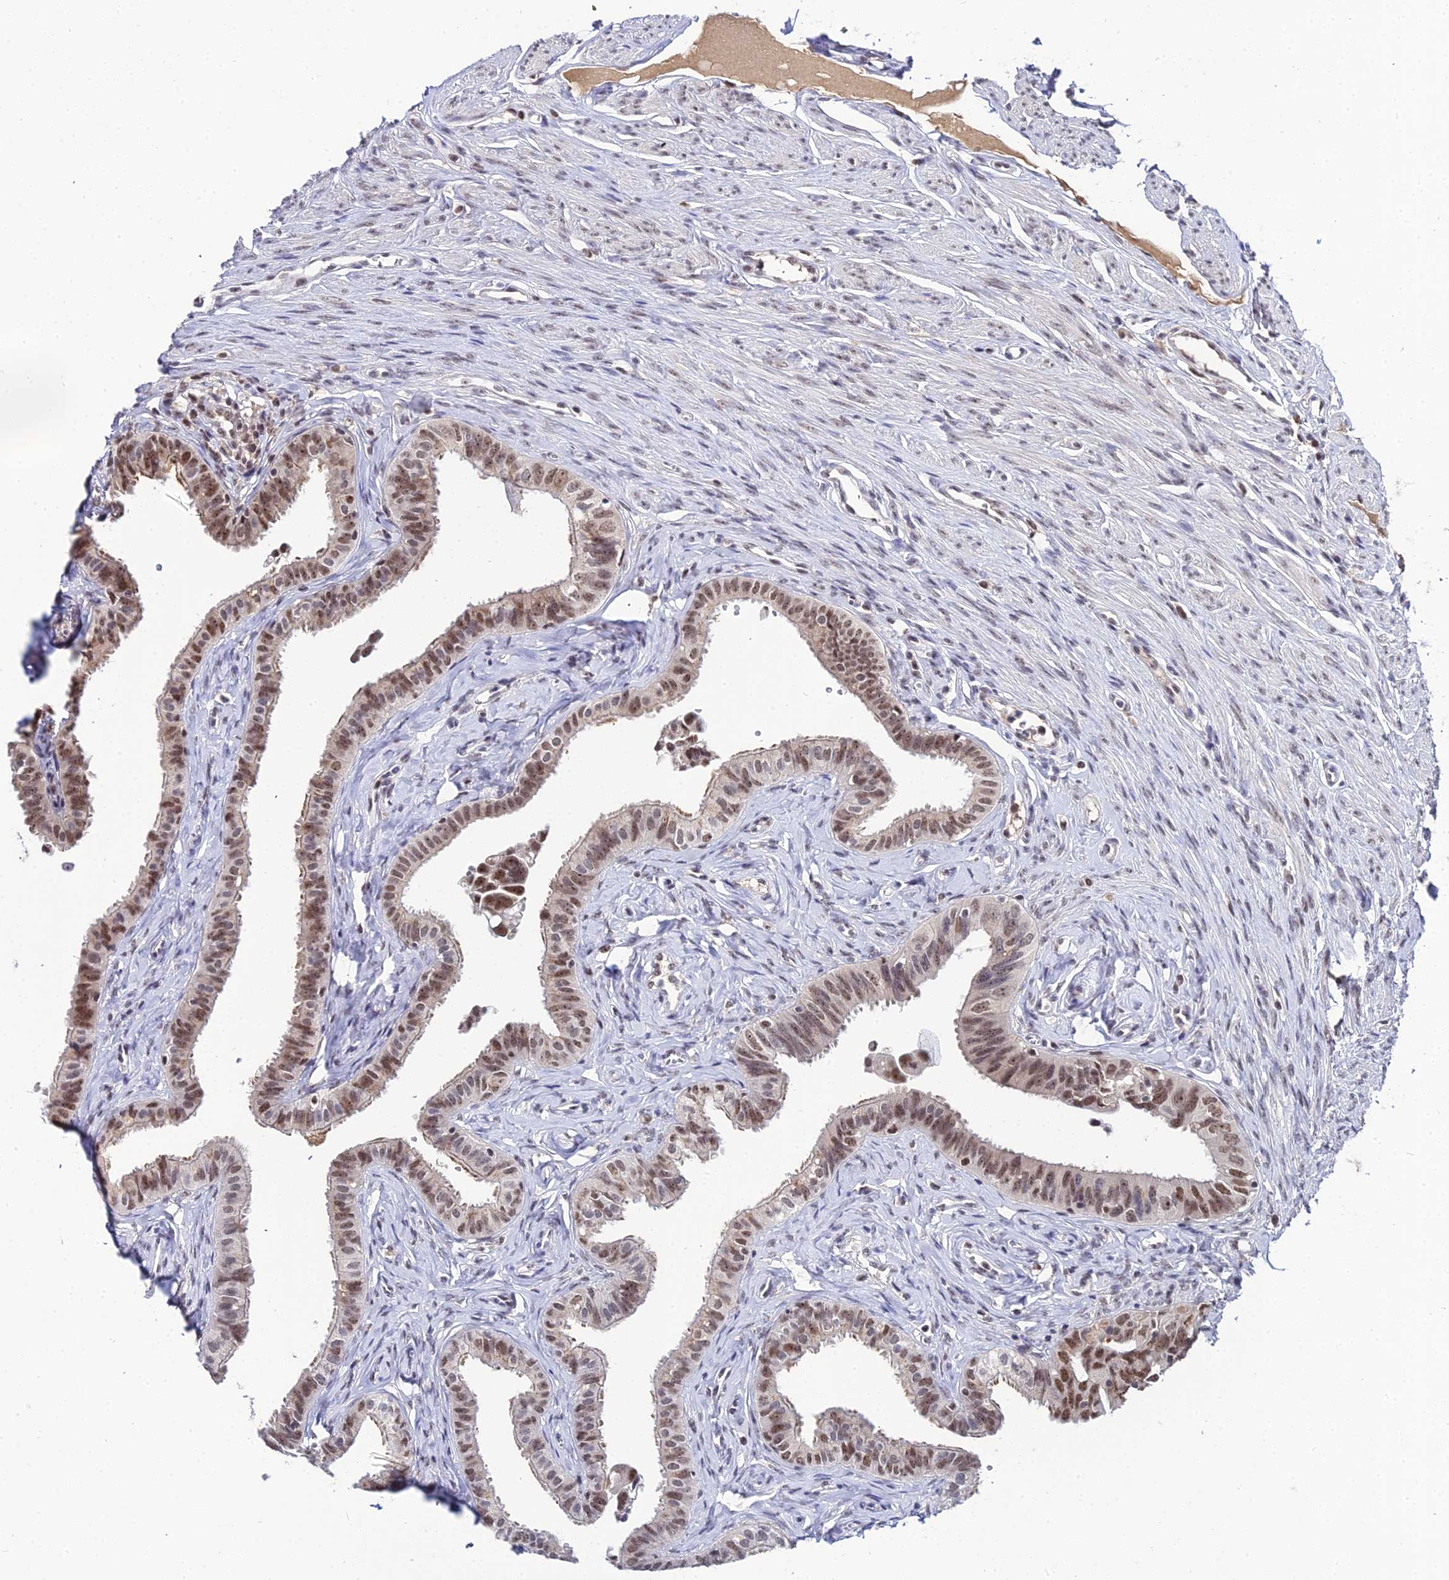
{"staining": {"intensity": "strong", "quantity": ">75%", "location": "cytoplasmic/membranous,nuclear"}, "tissue": "fallopian tube", "cell_type": "Glandular cells", "image_type": "normal", "snomed": [{"axis": "morphology", "description": "Normal tissue, NOS"}, {"axis": "morphology", "description": "Carcinoma, NOS"}, {"axis": "topography", "description": "Fallopian tube"}, {"axis": "topography", "description": "Ovary"}], "caption": "Brown immunohistochemical staining in unremarkable human fallopian tube demonstrates strong cytoplasmic/membranous,nuclear expression in approximately >75% of glandular cells. (DAB IHC, brown staining for protein, blue staining for nuclei).", "gene": "EXOSC3", "patient": {"sex": "female", "age": 59}}